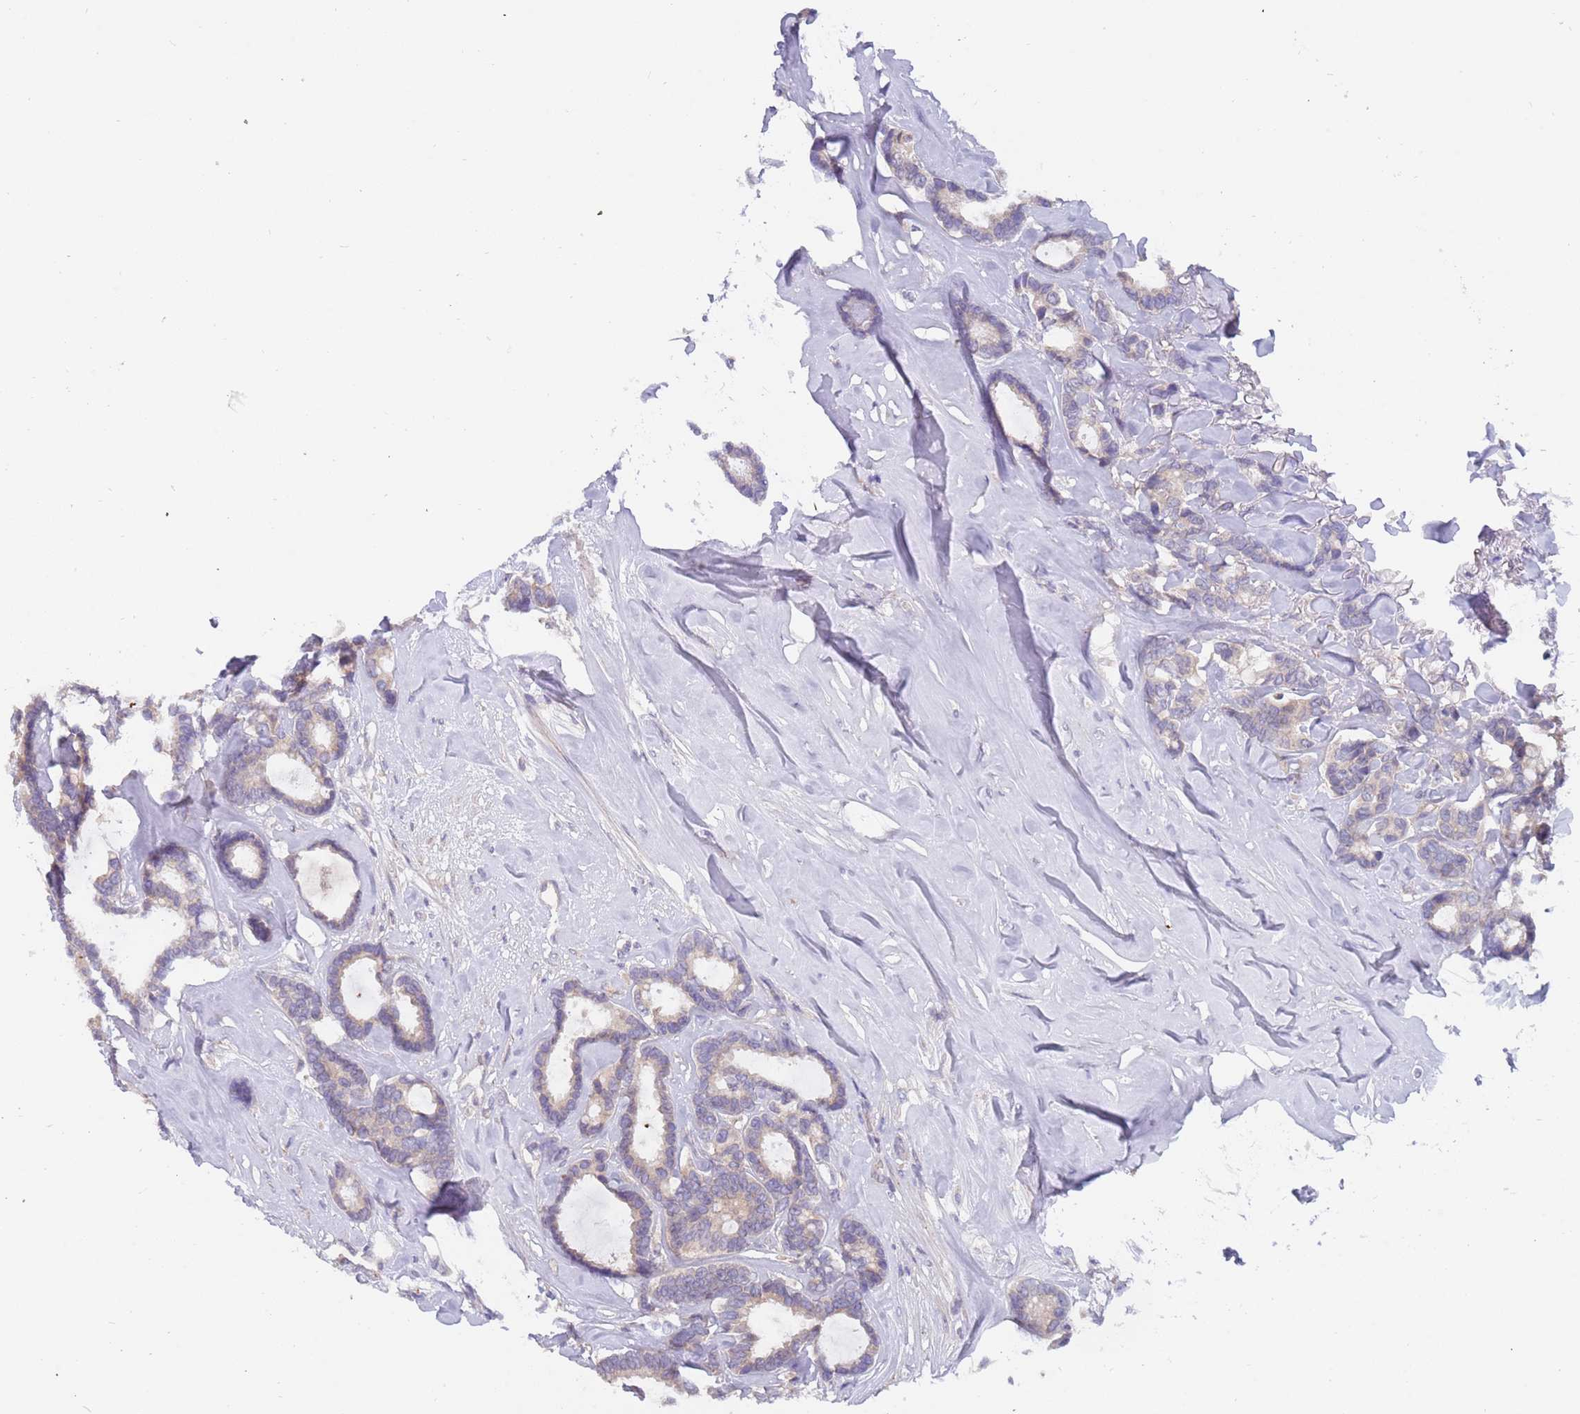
{"staining": {"intensity": "negative", "quantity": "none", "location": "none"}, "tissue": "breast cancer", "cell_type": "Tumor cells", "image_type": "cancer", "snomed": [{"axis": "morphology", "description": "Duct carcinoma"}, {"axis": "topography", "description": "Breast"}], "caption": "Breast cancer stained for a protein using IHC reveals no staining tumor cells.", "gene": "ZNF746", "patient": {"sex": "female", "age": 87}}